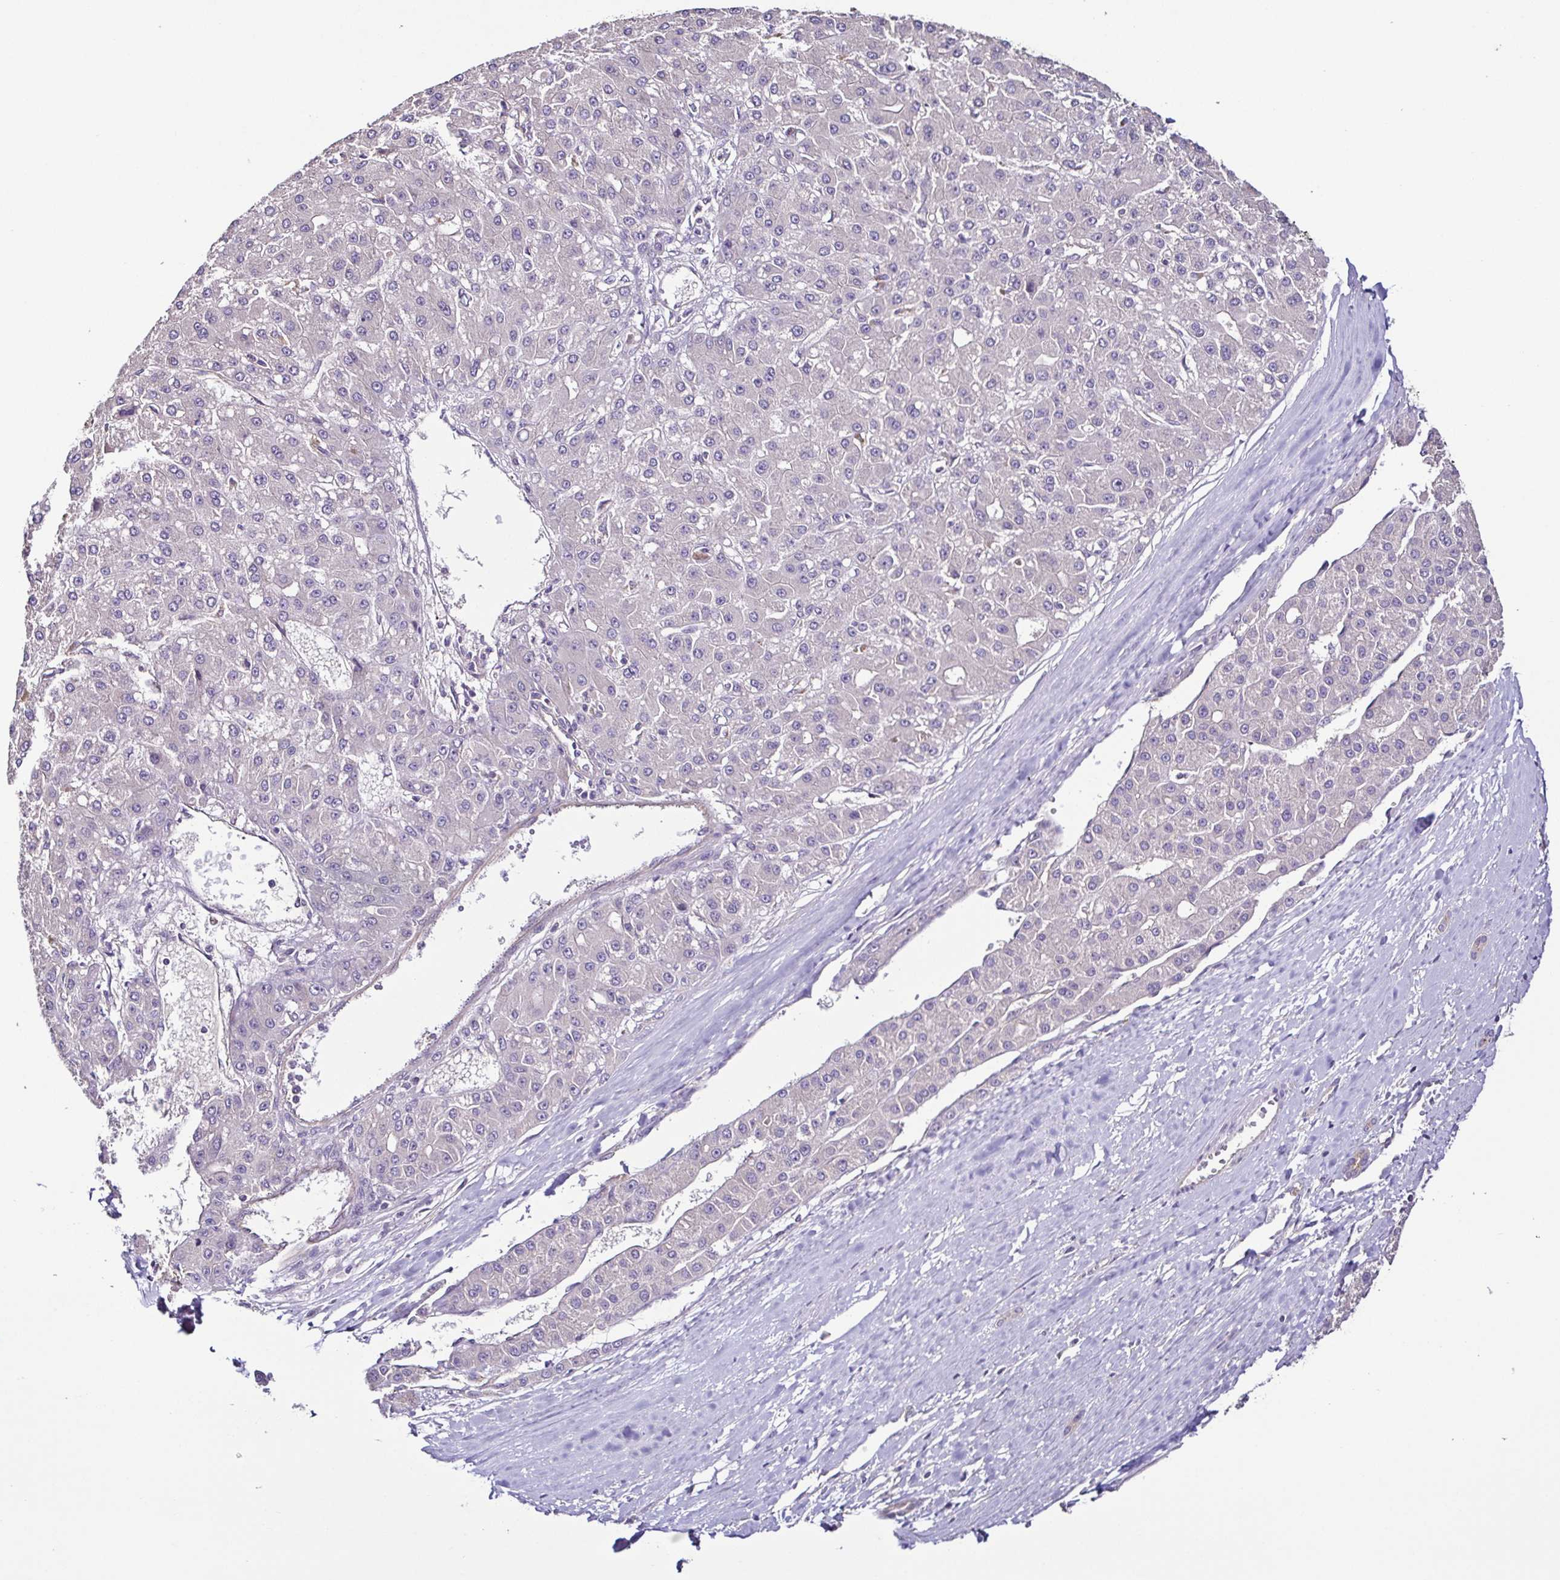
{"staining": {"intensity": "negative", "quantity": "none", "location": "none"}, "tissue": "liver cancer", "cell_type": "Tumor cells", "image_type": "cancer", "snomed": [{"axis": "morphology", "description": "Carcinoma, Hepatocellular, NOS"}, {"axis": "topography", "description": "Liver"}], "caption": "Immunohistochemistry of liver hepatocellular carcinoma displays no staining in tumor cells.", "gene": "LMOD2", "patient": {"sex": "male", "age": 67}}